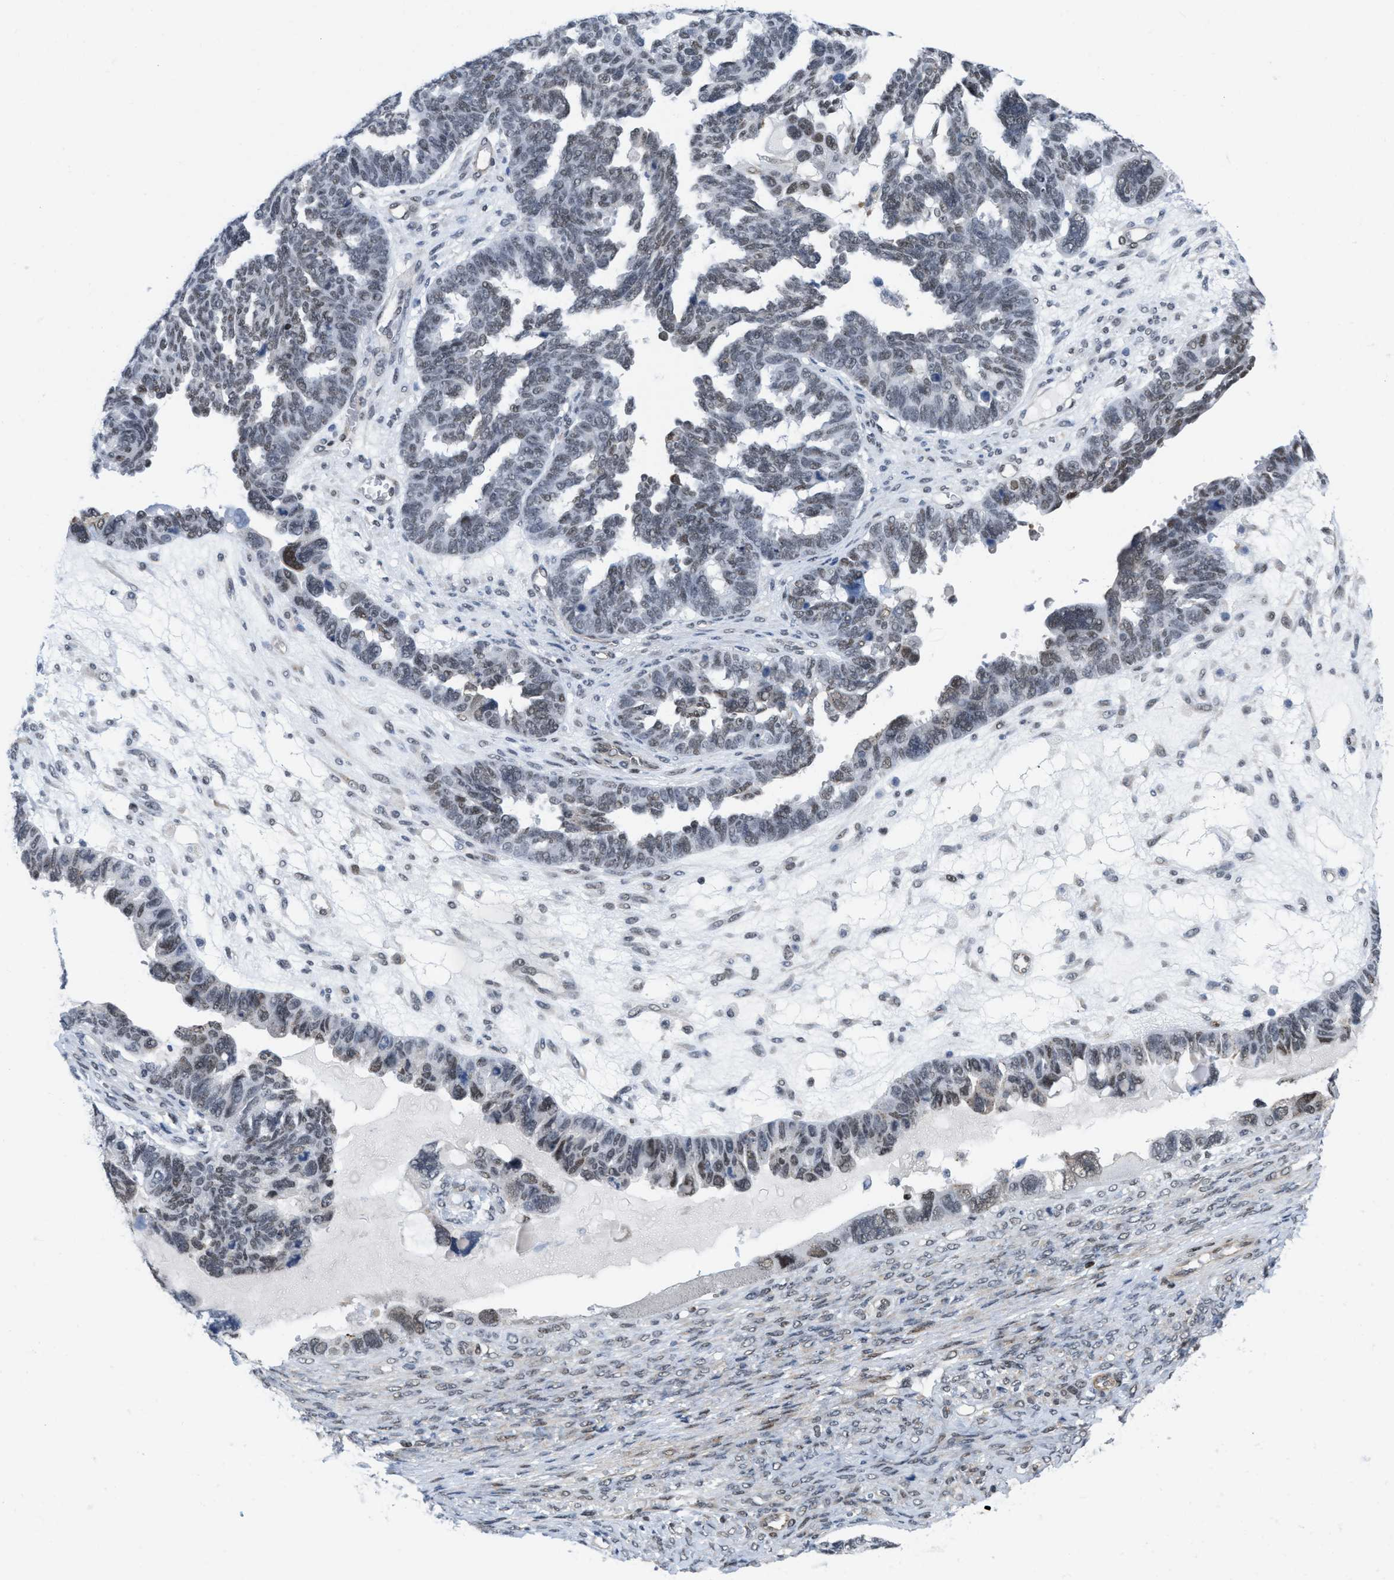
{"staining": {"intensity": "weak", "quantity": "25%-75%", "location": "nuclear"}, "tissue": "ovarian cancer", "cell_type": "Tumor cells", "image_type": "cancer", "snomed": [{"axis": "morphology", "description": "Cystadenocarcinoma, serous, NOS"}, {"axis": "topography", "description": "Ovary"}], "caption": "Ovarian serous cystadenocarcinoma stained with IHC demonstrates weak nuclear positivity in about 25%-75% of tumor cells.", "gene": "MIER1", "patient": {"sex": "female", "age": 79}}